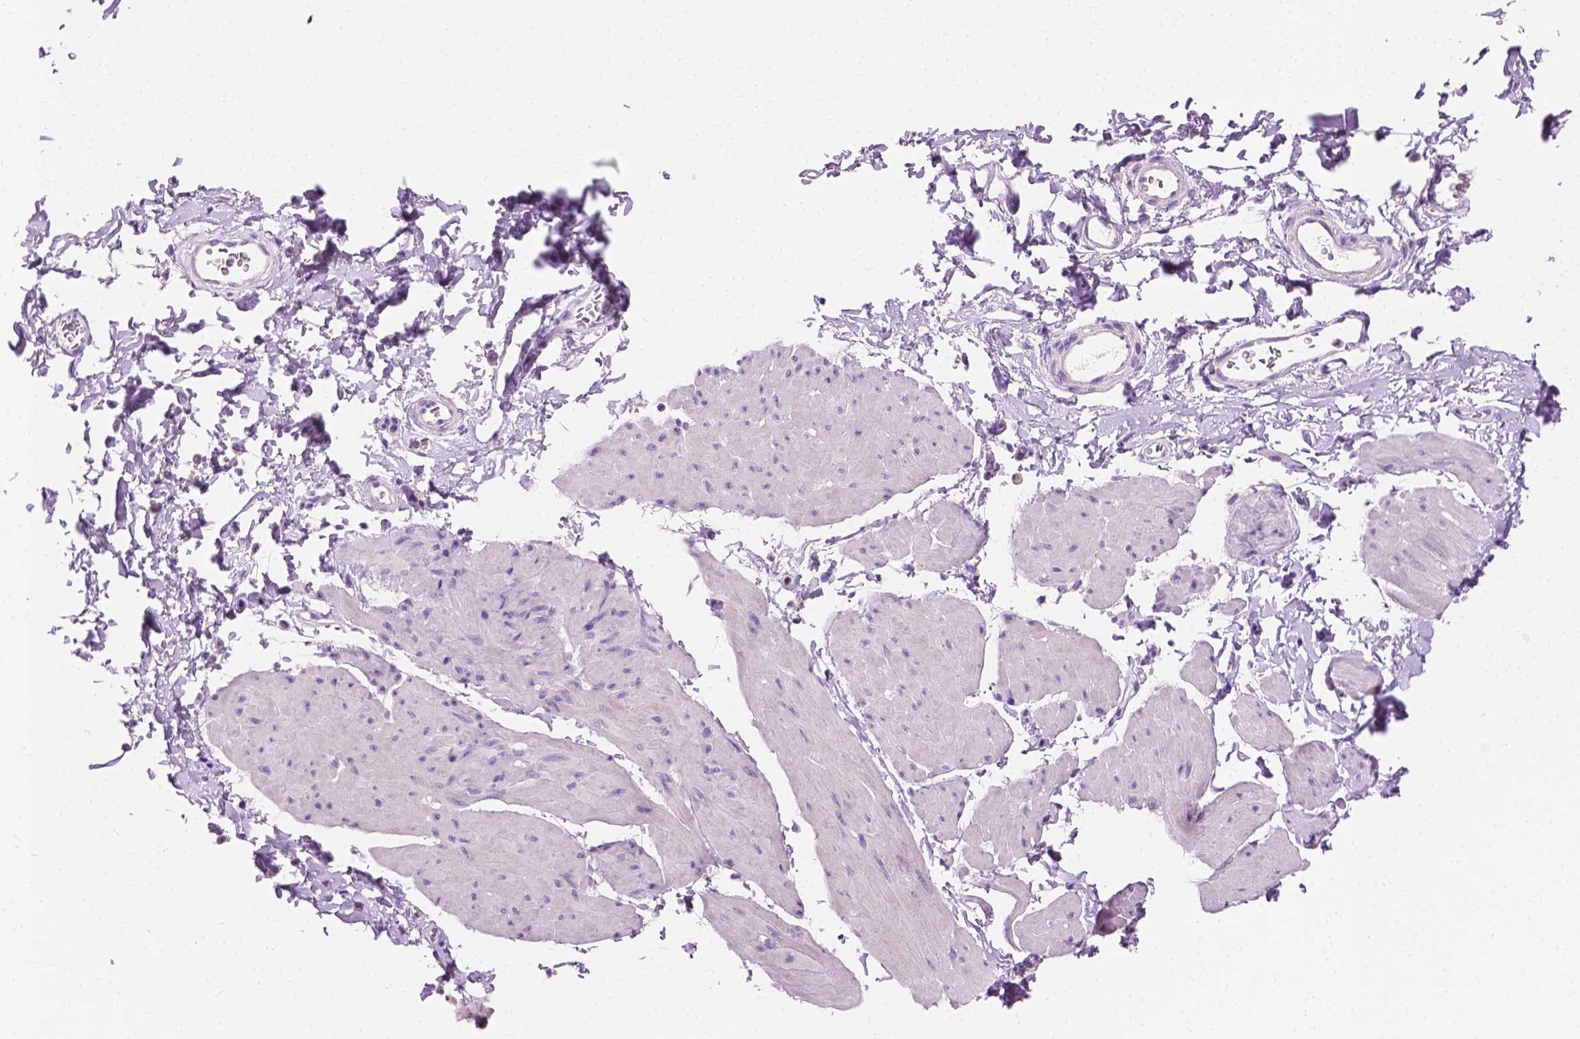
{"staining": {"intensity": "negative", "quantity": "none", "location": "none"}, "tissue": "smooth muscle", "cell_type": "Smooth muscle cells", "image_type": "normal", "snomed": [{"axis": "morphology", "description": "Normal tissue, NOS"}, {"axis": "topography", "description": "Adipose tissue"}, {"axis": "topography", "description": "Smooth muscle"}, {"axis": "topography", "description": "Peripheral nerve tissue"}], "caption": "Image shows no protein staining in smooth muscle cells of unremarkable smooth muscle.", "gene": "SIAH2", "patient": {"sex": "male", "age": 83}}